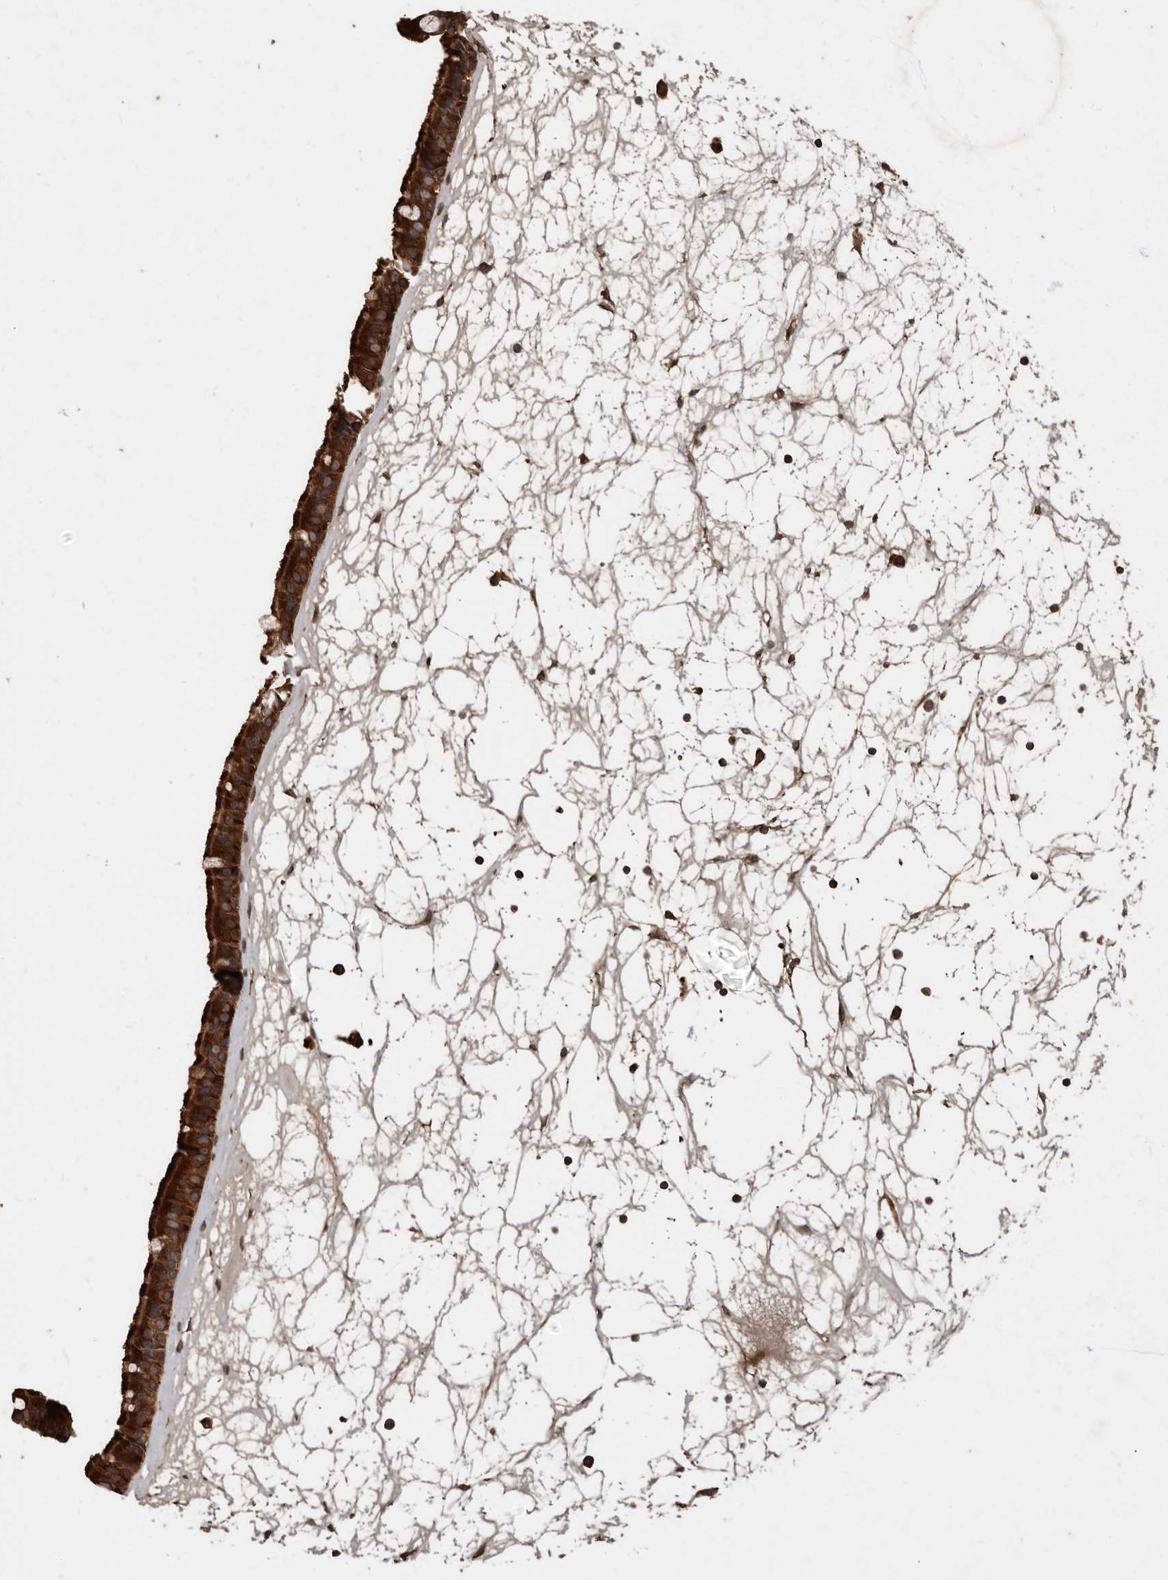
{"staining": {"intensity": "strong", "quantity": ">75%", "location": "cytoplasmic/membranous"}, "tissue": "nasopharynx", "cell_type": "Respiratory epithelial cells", "image_type": "normal", "snomed": [{"axis": "morphology", "description": "Normal tissue, NOS"}, {"axis": "topography", "description": "Nasopharynx"}], "caption": "Protein expression analysis of benign human nasopharynx reveals strong cytoplasmic/membranous staining in about >75% of respiratory epithelial cells. (brown staining indicates protein expression, while blue staining denotes nuclei).", "gene": "STK36", "patient": {"sex": "male", "age": 64}}